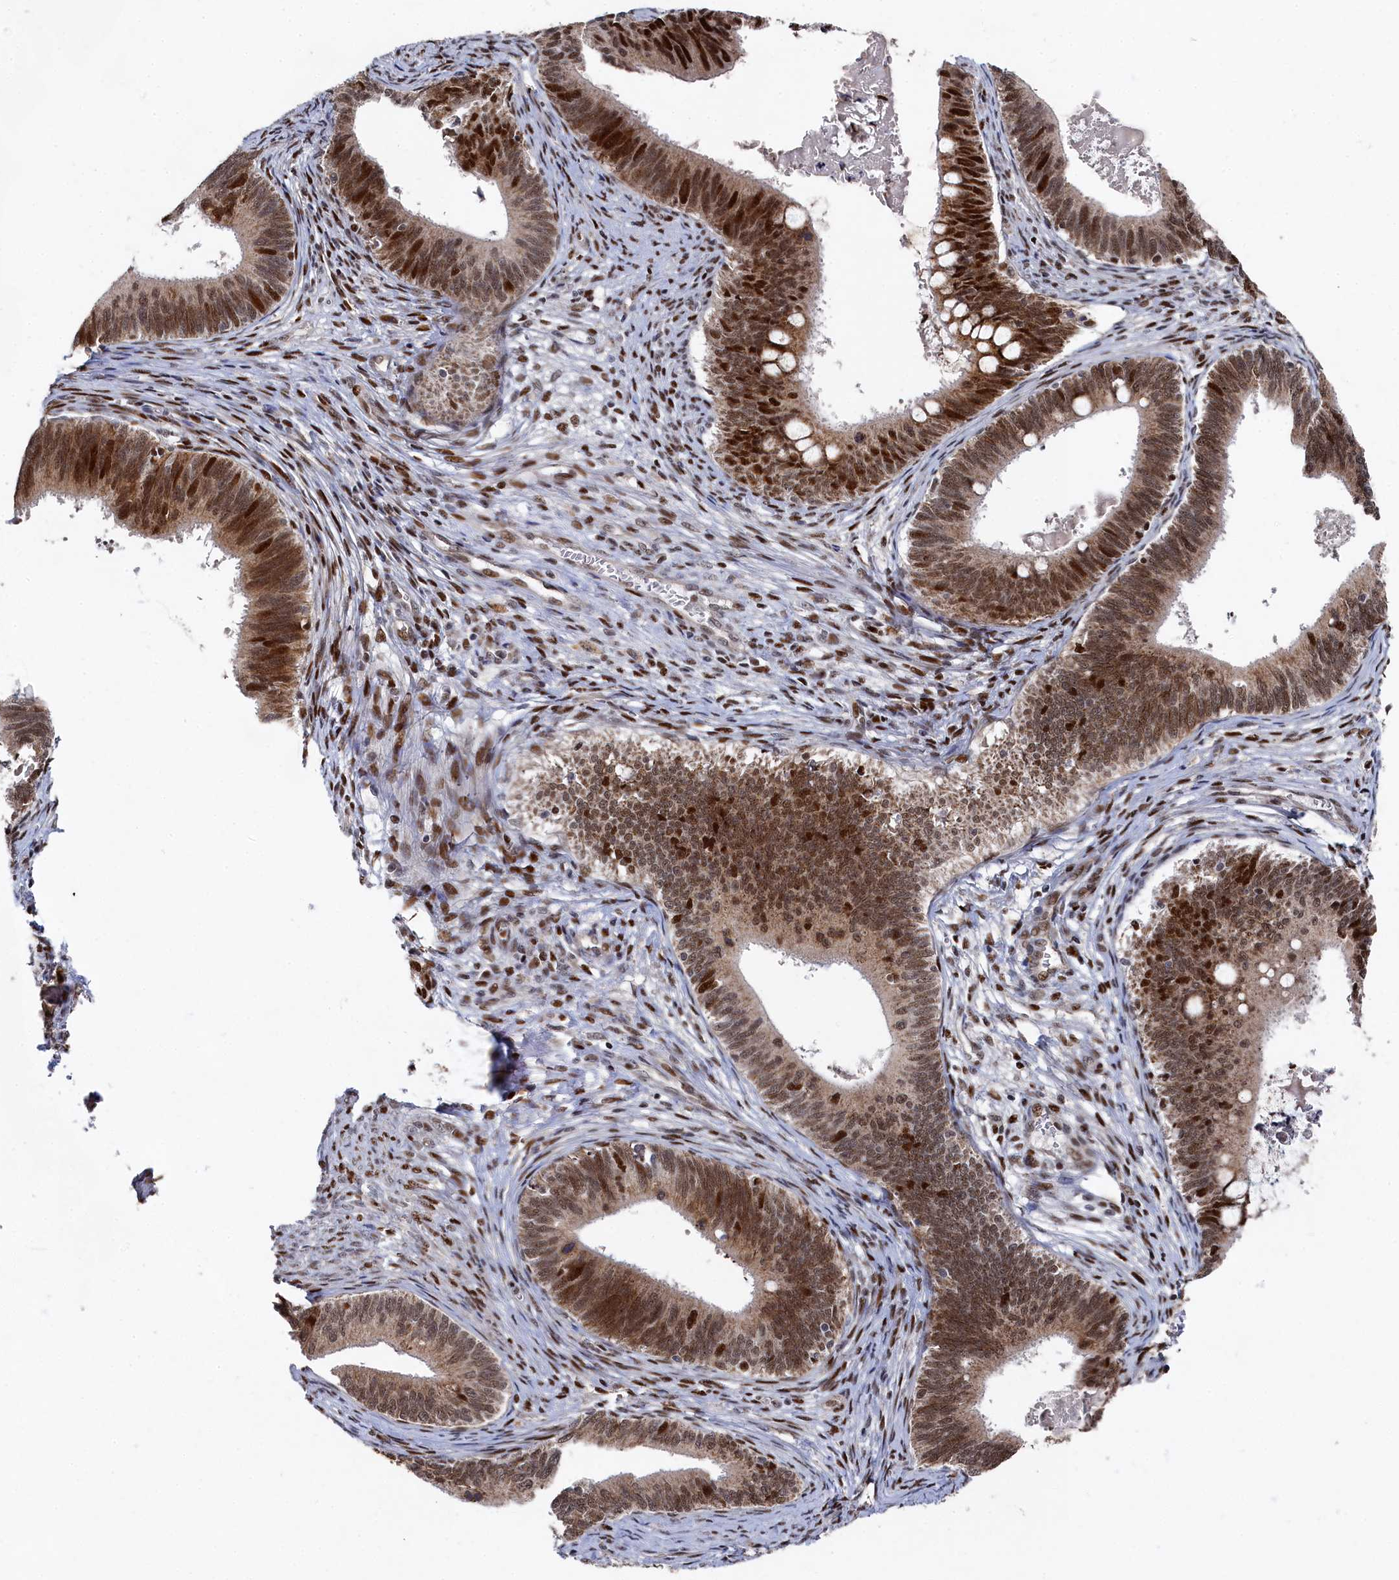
{"staining": {"intensity": "strong", "quantity": ">75%", "location": "nuclear"}, "tissue": "cervical cancer", "cell_type": "Tumor cells", "image_type": "cancer", "snomed": [{"axis": "morphology", "description": "Adenocarcinoma, NOS"}, {"axis": "topography", "description": "Cervix"}], "caption": "Cervical cancer (adenocarcinoma) tissue exhibits strong nuclear positivity in approximately >75% of tumor cells", "gene": "BUB3", "patient": {"sex": "female", "age": 42}}